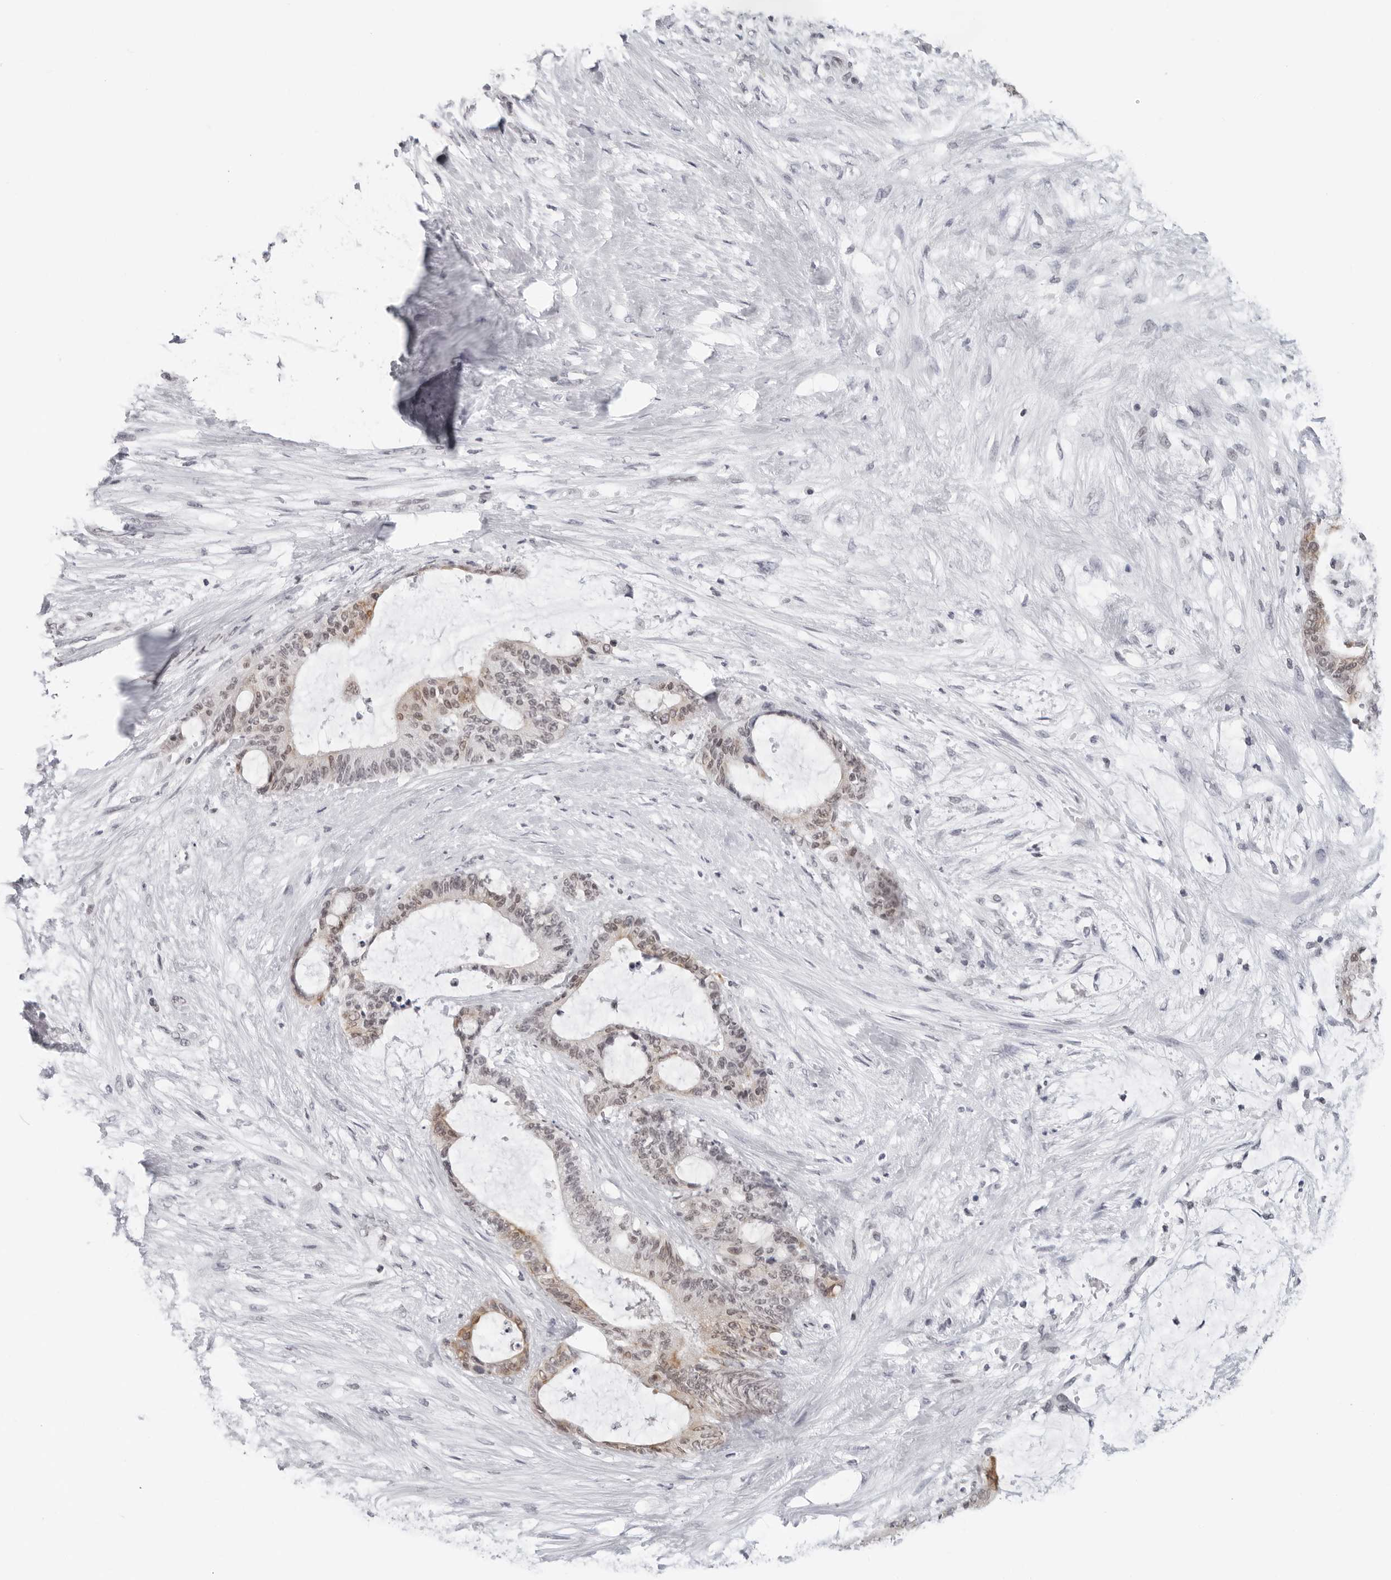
{"staining": {"intensity": "moderate", "quantity": "25%-75%", "location": "cytoplasmic/membranous,nuclear"}, "tissue": "liver cancer", "cell_type": "Tumor cells", "image_type": "cancer", "snomed": [{"axis": "morphology", "description": "Normal tissue, NOS"}, {"axis": "morphology", "description": "Cholangiocarcinoma"}, {"axis": "topography", "description": "Liver"}, {"axis": "topography", "description": "Peripheral nerve tissue"}], "caption": "Immunohistochemistry (IHC) histopathology image of cholangiocarcinoma (liver) stained for a protein (brown), which exhibits medium levels of moderate cytoplasmic/membranous and nuclear staining in about 25%-75% of tumor cells.", "gene": "FLG2", "patient": {"sex": "female", "age": 73}}